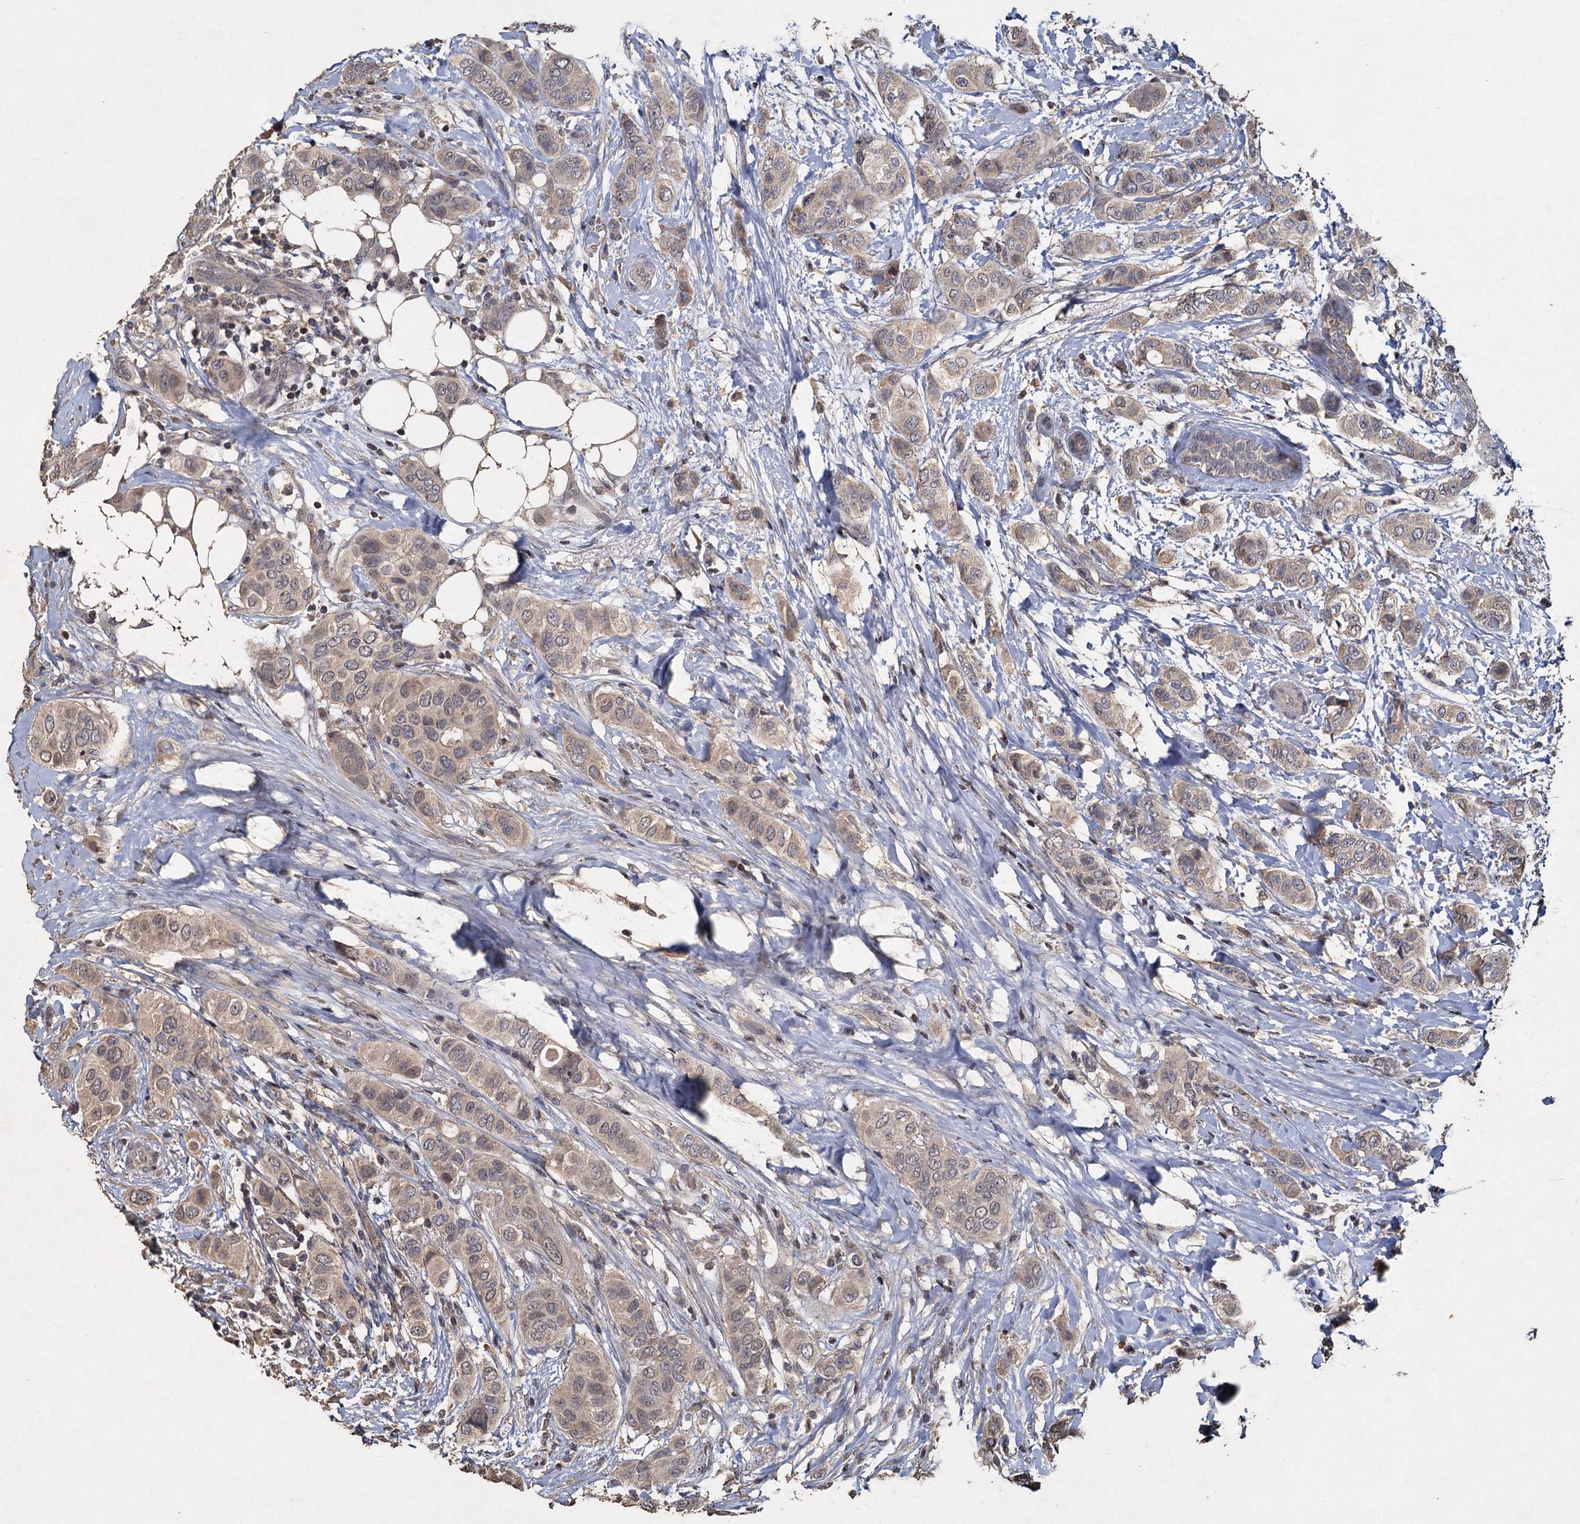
{"staining": {"intensity": "negative", "quantity": "none", "location": "none"}, "tissue": "breast cancer", "cell_type": "Tumor cells", "image_type": "cancer", "snomed": [{"axis": "morphology", "description": "Lobular carcinoma"}, {"axis": "topography", "description": "Breast"}], "caption": "Immunohistochemistry of breast cancer (lobular carcinoma) shows no staining in tumor cells. Nuclei are stained in blue.", "gene": "CCDC61", "patient": {"sex": "female", "age": 51}}